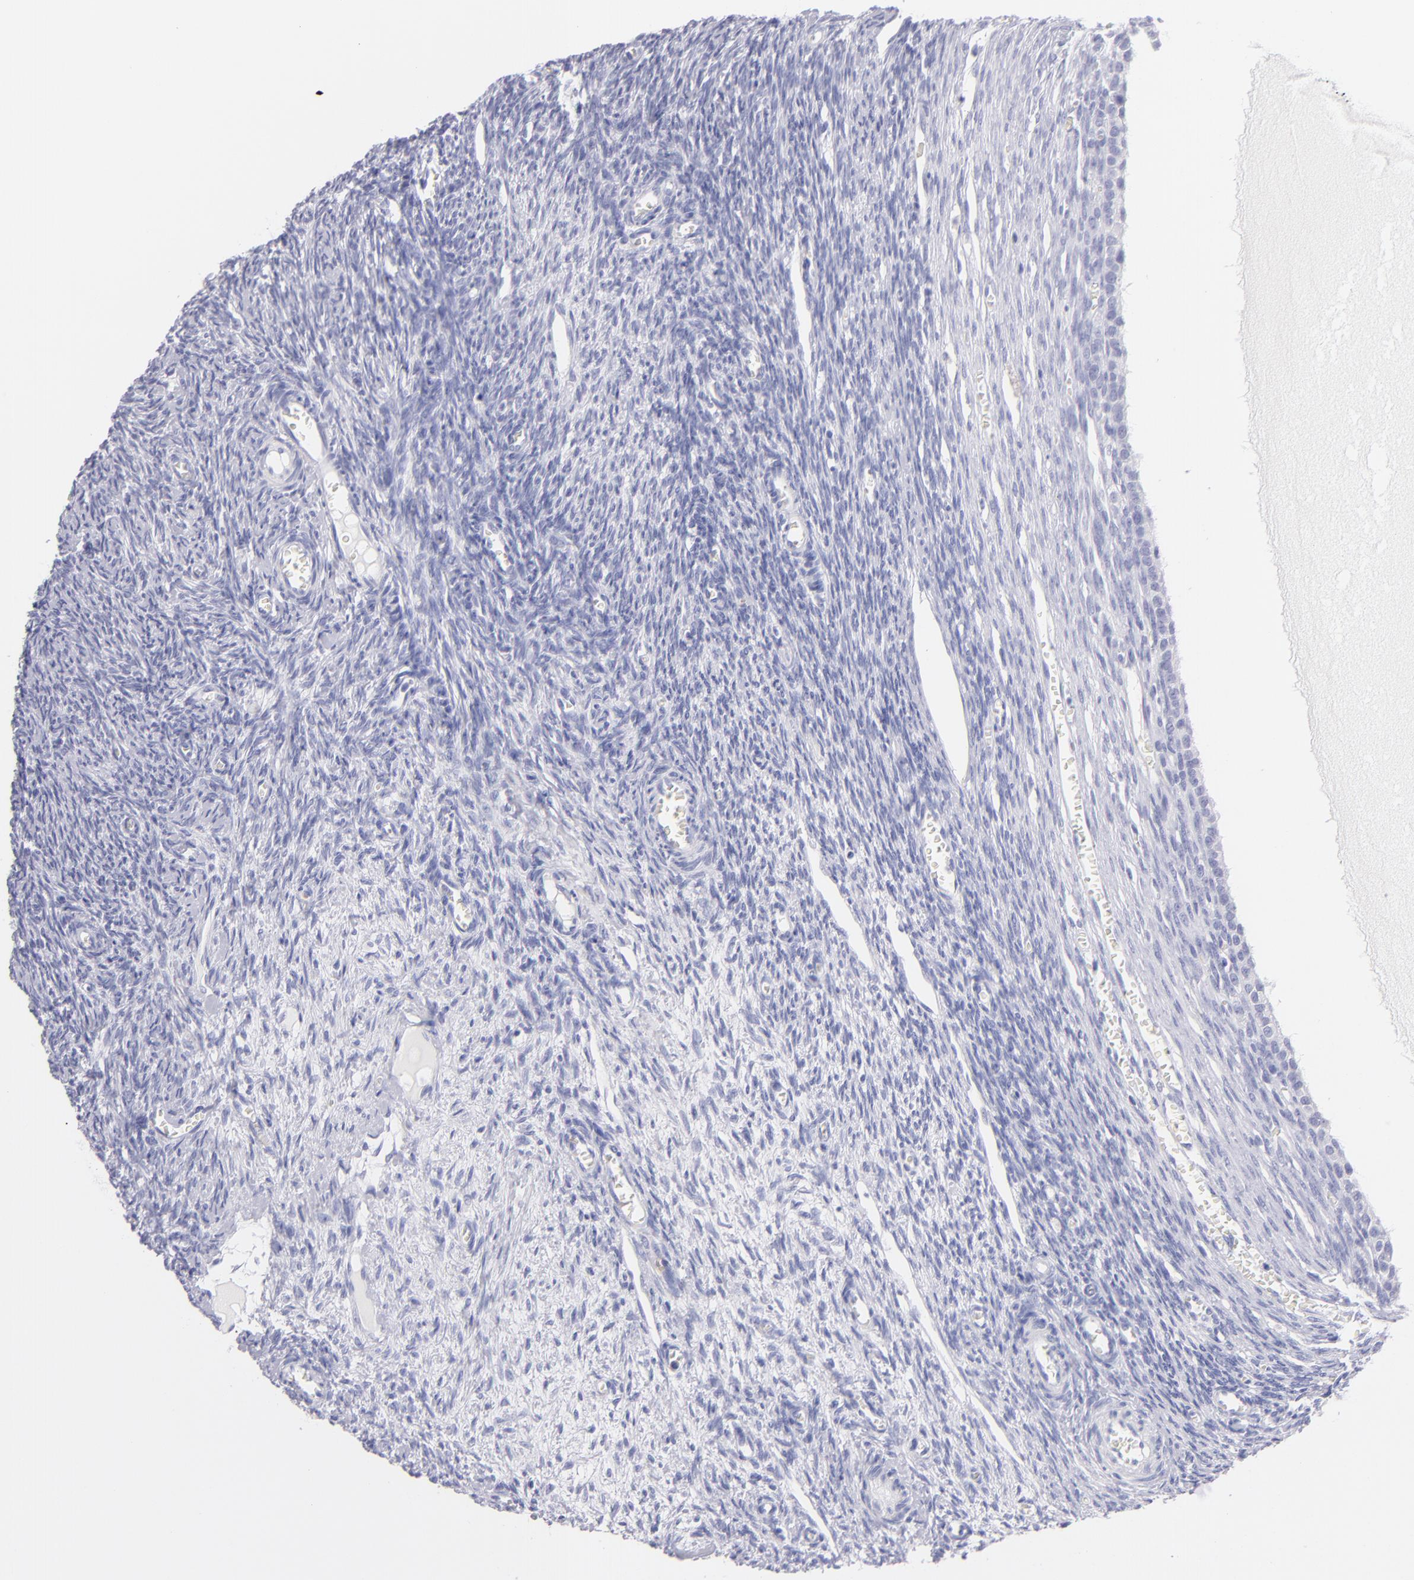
{"staining": {"intensity": "negative", "quantity": "none", "location": "none"}, "tissue": "ovary", "cell_type": "Follicle cells", "image_type": "normal", "snomed": [{"axis": "morphology", "description": "Normal tissue, NOS"}, {"axis": "topography", "description": "Ovary"}], "caption": "Immunohistochemistry (IHC) of unremarkable human ovary displays no staining in follicle cells.", "gene": "PRF1", "patient": {"sex": "female", "age": 27}}